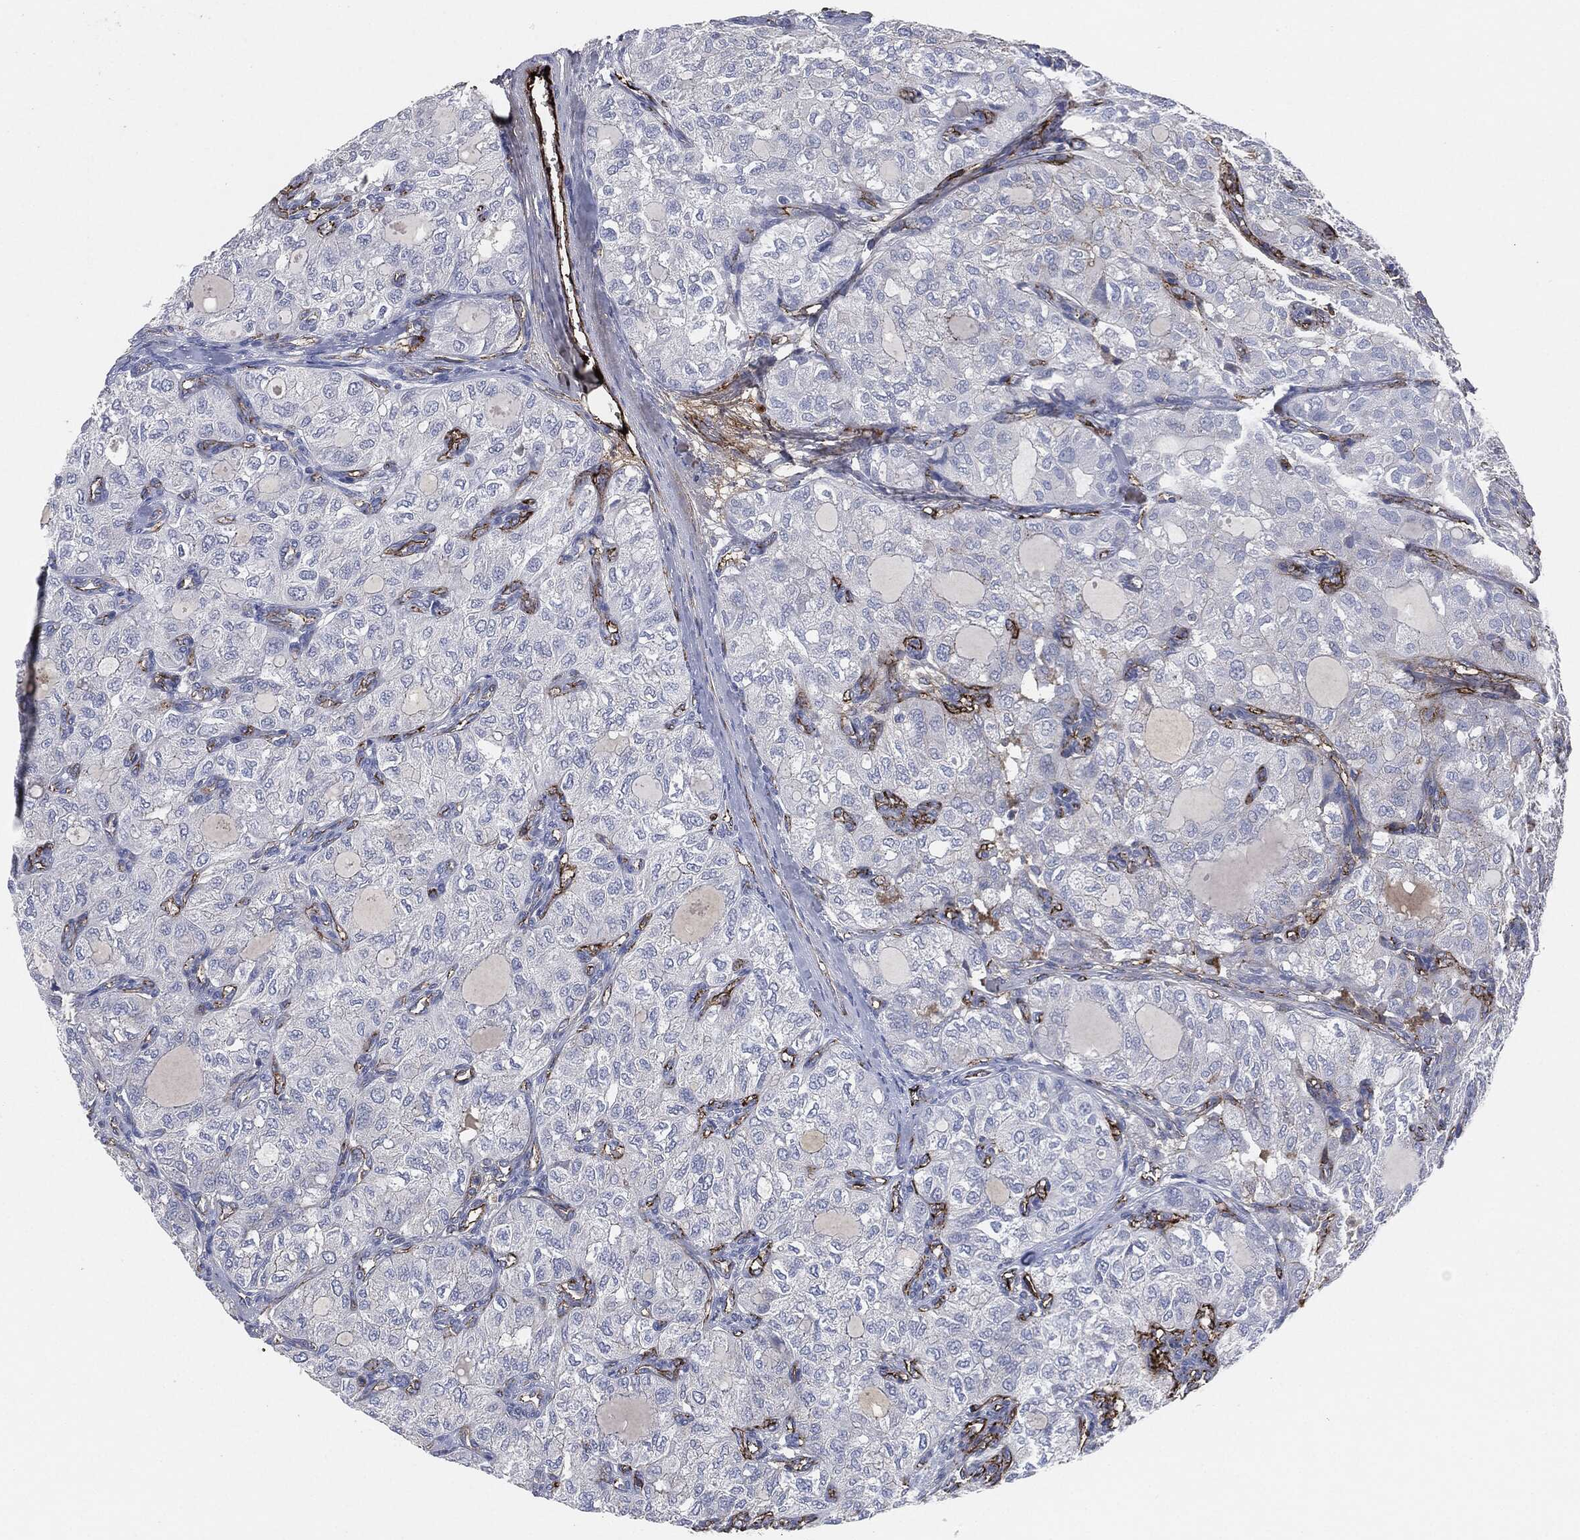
{"staining": {"intensity": "negative", "quantity": "none", "location": "none"}, "tissue": "thyroid cancer", "cell_type": "Tumor cells", "image_type": "cancer", "snomed": [{"axis": "morphology", "description": "Follicular adenoma carcinoma, NOS"}, {"axis": "topography", "description": "Thyroid gland"}], "caption": "Immunohistochemistry image of neoplastic tissue: human thyroid cancer (follicular adenoma carcinoma) stained with DAB demonstrates no significant protein positivity in tumor cells.", "gene": "APOB", "patient": {"sex": "male", "age": 75}}